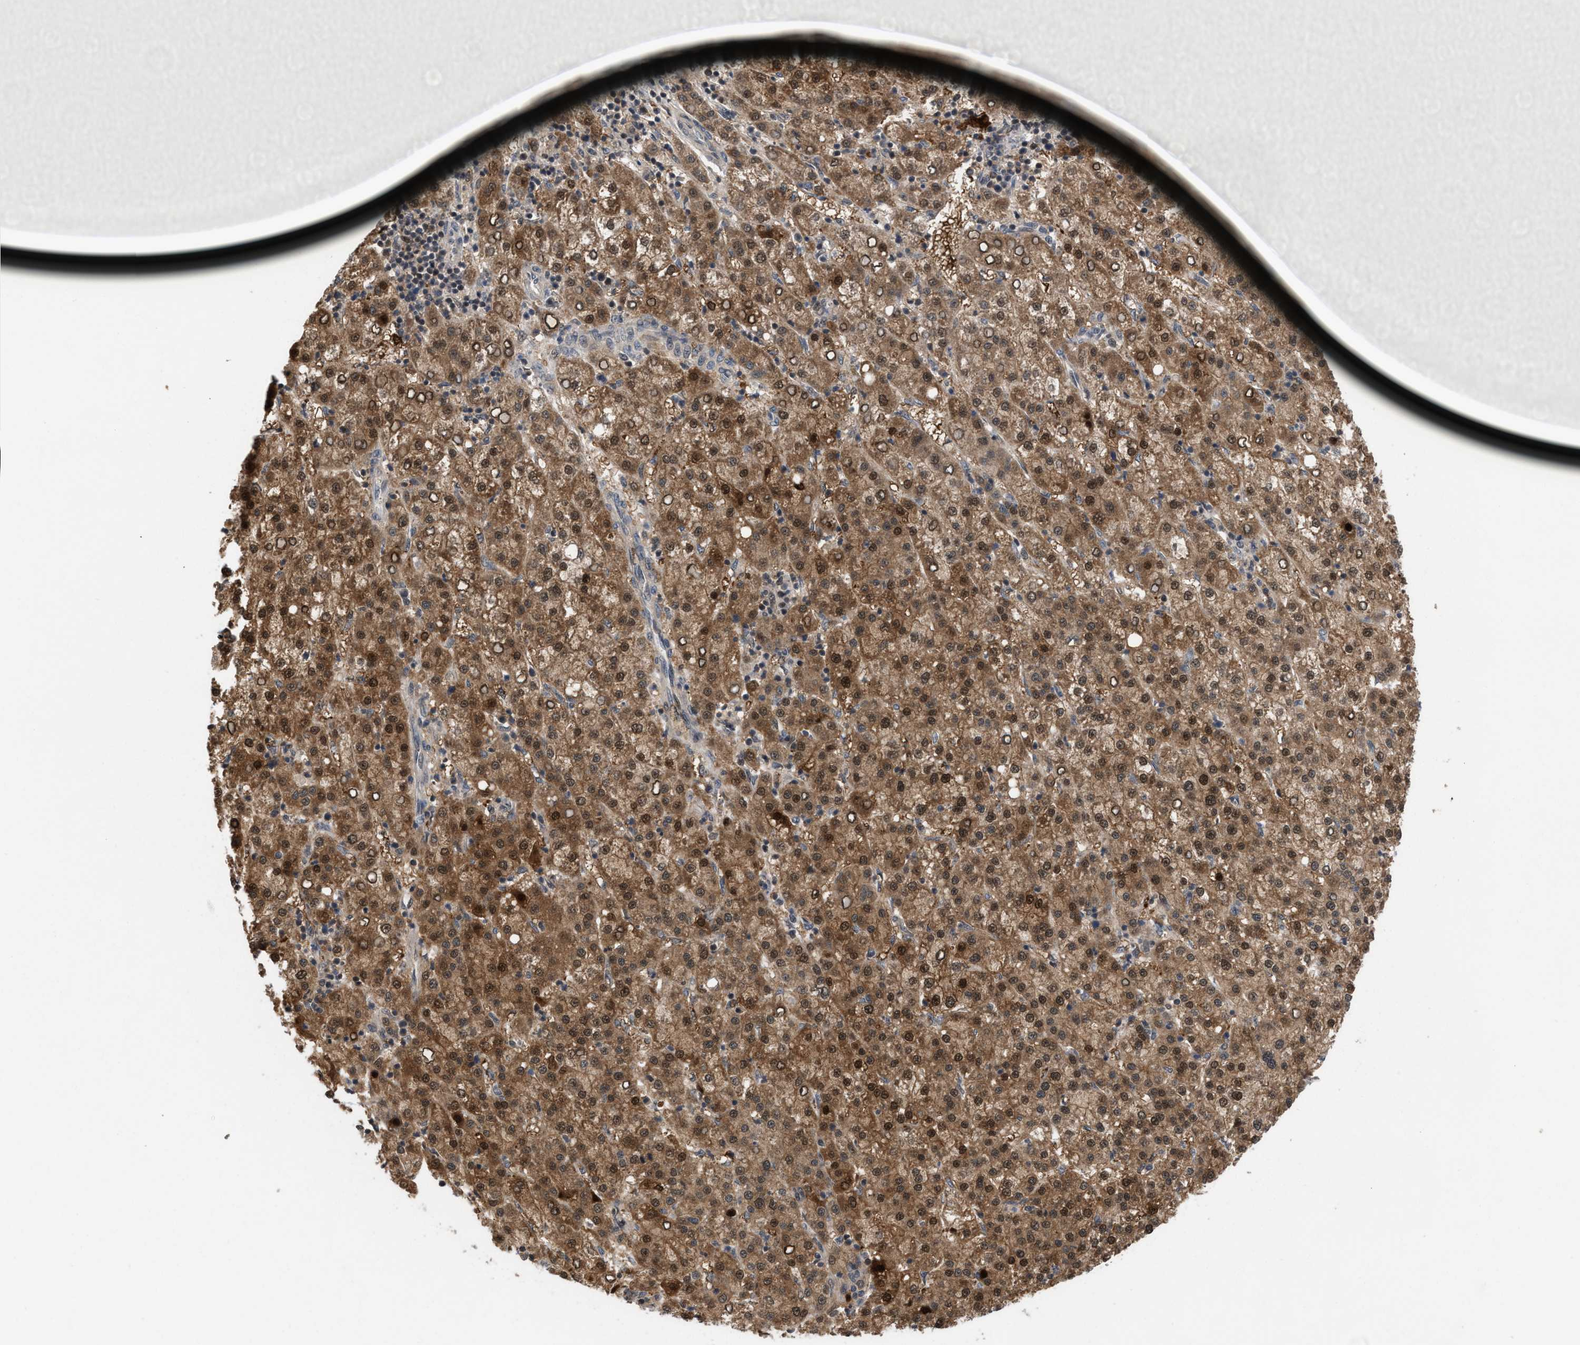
{"staining": {"intensity": "moderate", "quantity": ">75%", "location": "cytoplasmic/membranous,nuclear"}, "tissue": "liver cancer", "cell_type": "Tumor cells", "image_type": "cancer", "snomed": [{"axis": "morphology", "description": "Carcinoma, Hepatocellular, NOS"}, {"axis": "topography", "description": "Liver"}], "caption": "Immunohistochemical staining of liver cancer (hepatocellular carcinoma) demonstrates moderate cytoplasmic/membranous and nuclear protein positivity in about >75% of tumor cells.", "gene": "C9orf78", "patient": {"sex": "female", "age": 58}}